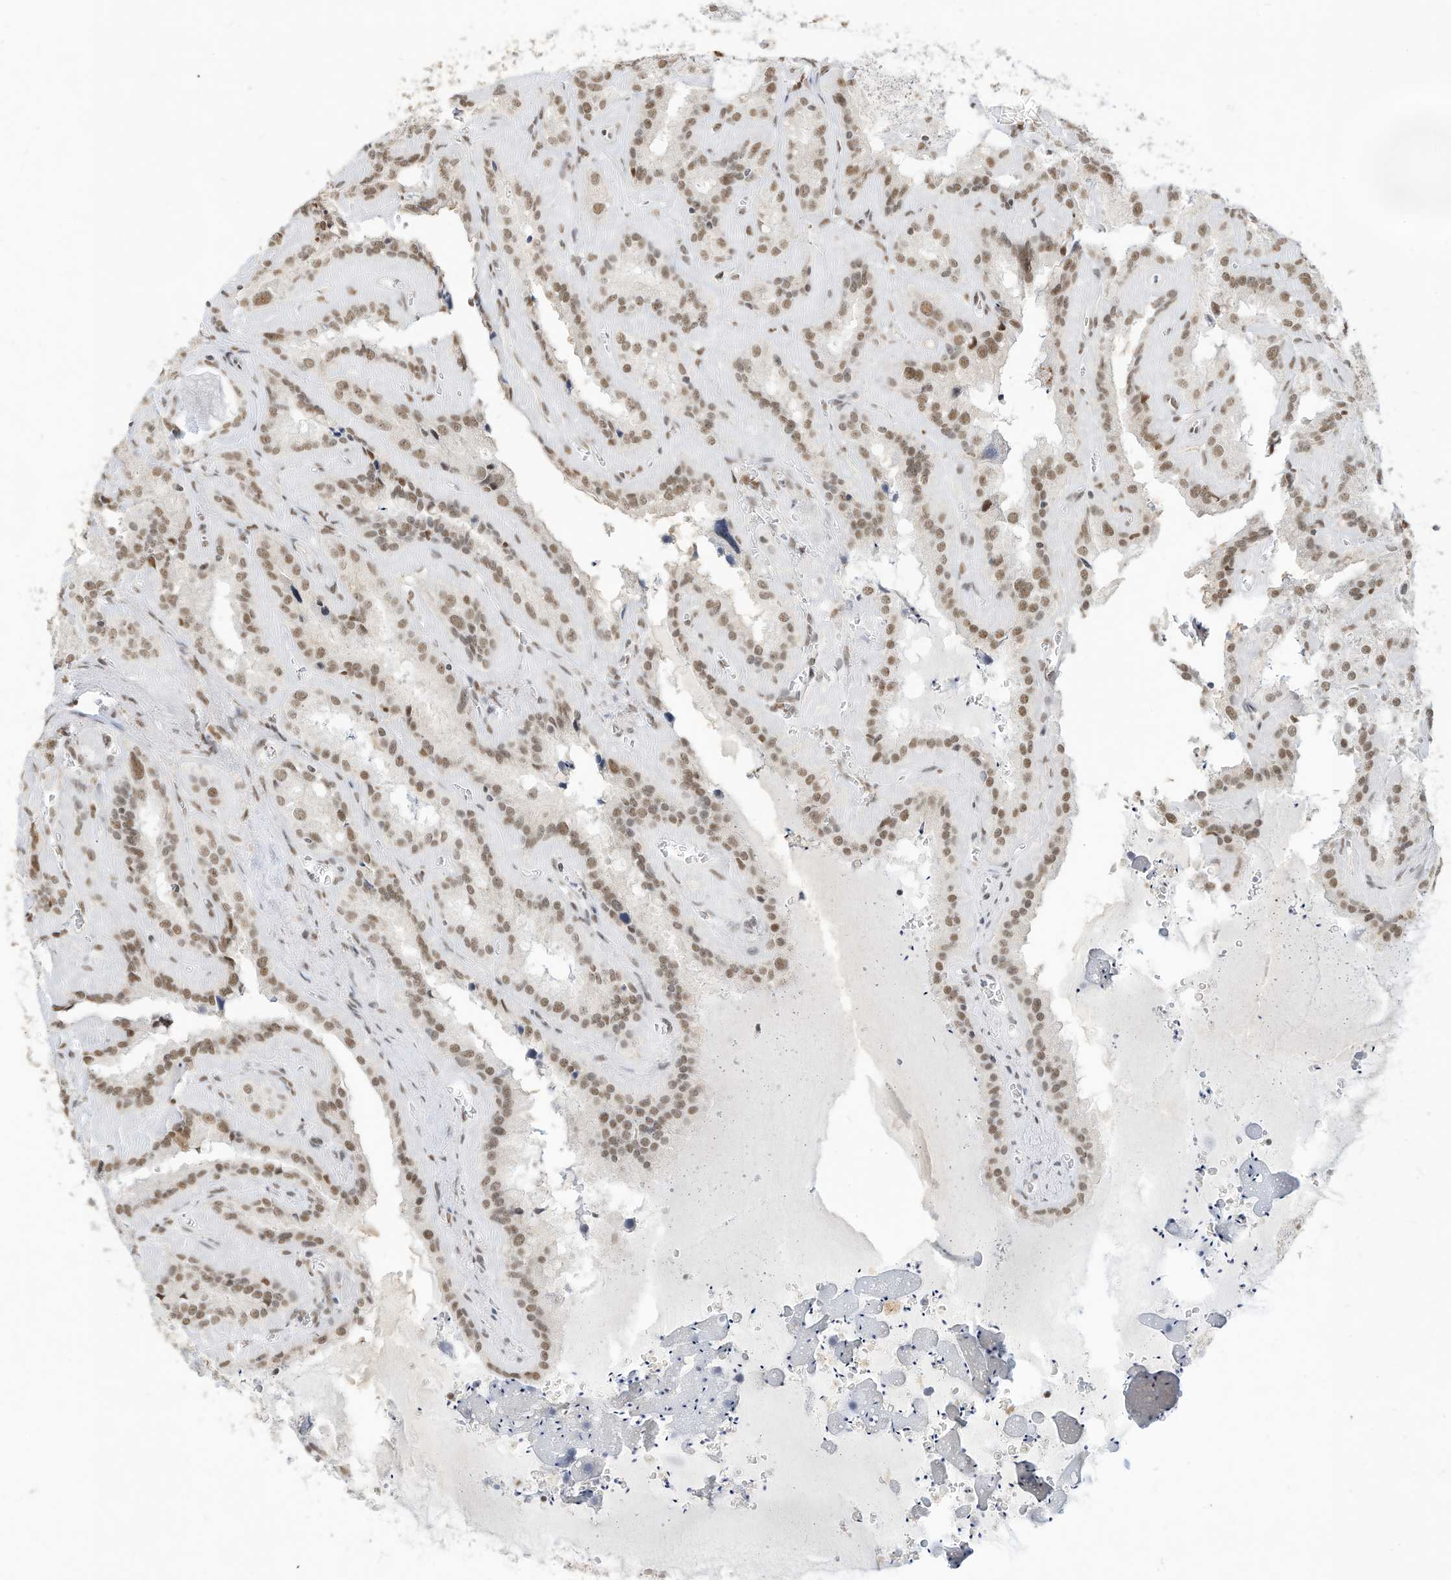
{"staining": {"intensity": "moderate", "quantity": ">75%", "location": "nuclear"}, "tissue": "seminal vesicle", "cell_type": "Glandular cells", "image_type": "normal", "snomed": [{"axis": "morphology", "description": "Normal tissue, NOS"}, {"axis": "topography", "description": "Prostate"}, {"axis": "topography", "description": "Seminal veicle"}], "caption": "This histopathology image reveals normal seminal vesicle stained with immunohistochemistry (IHC) to label a protein in brown. The nuclear of glandular cells show moderate positivity for the protein. Nuclei are counter-stained blue.", "gene": "NHSL1", "patient": {"sex": "male", "age": 59}}